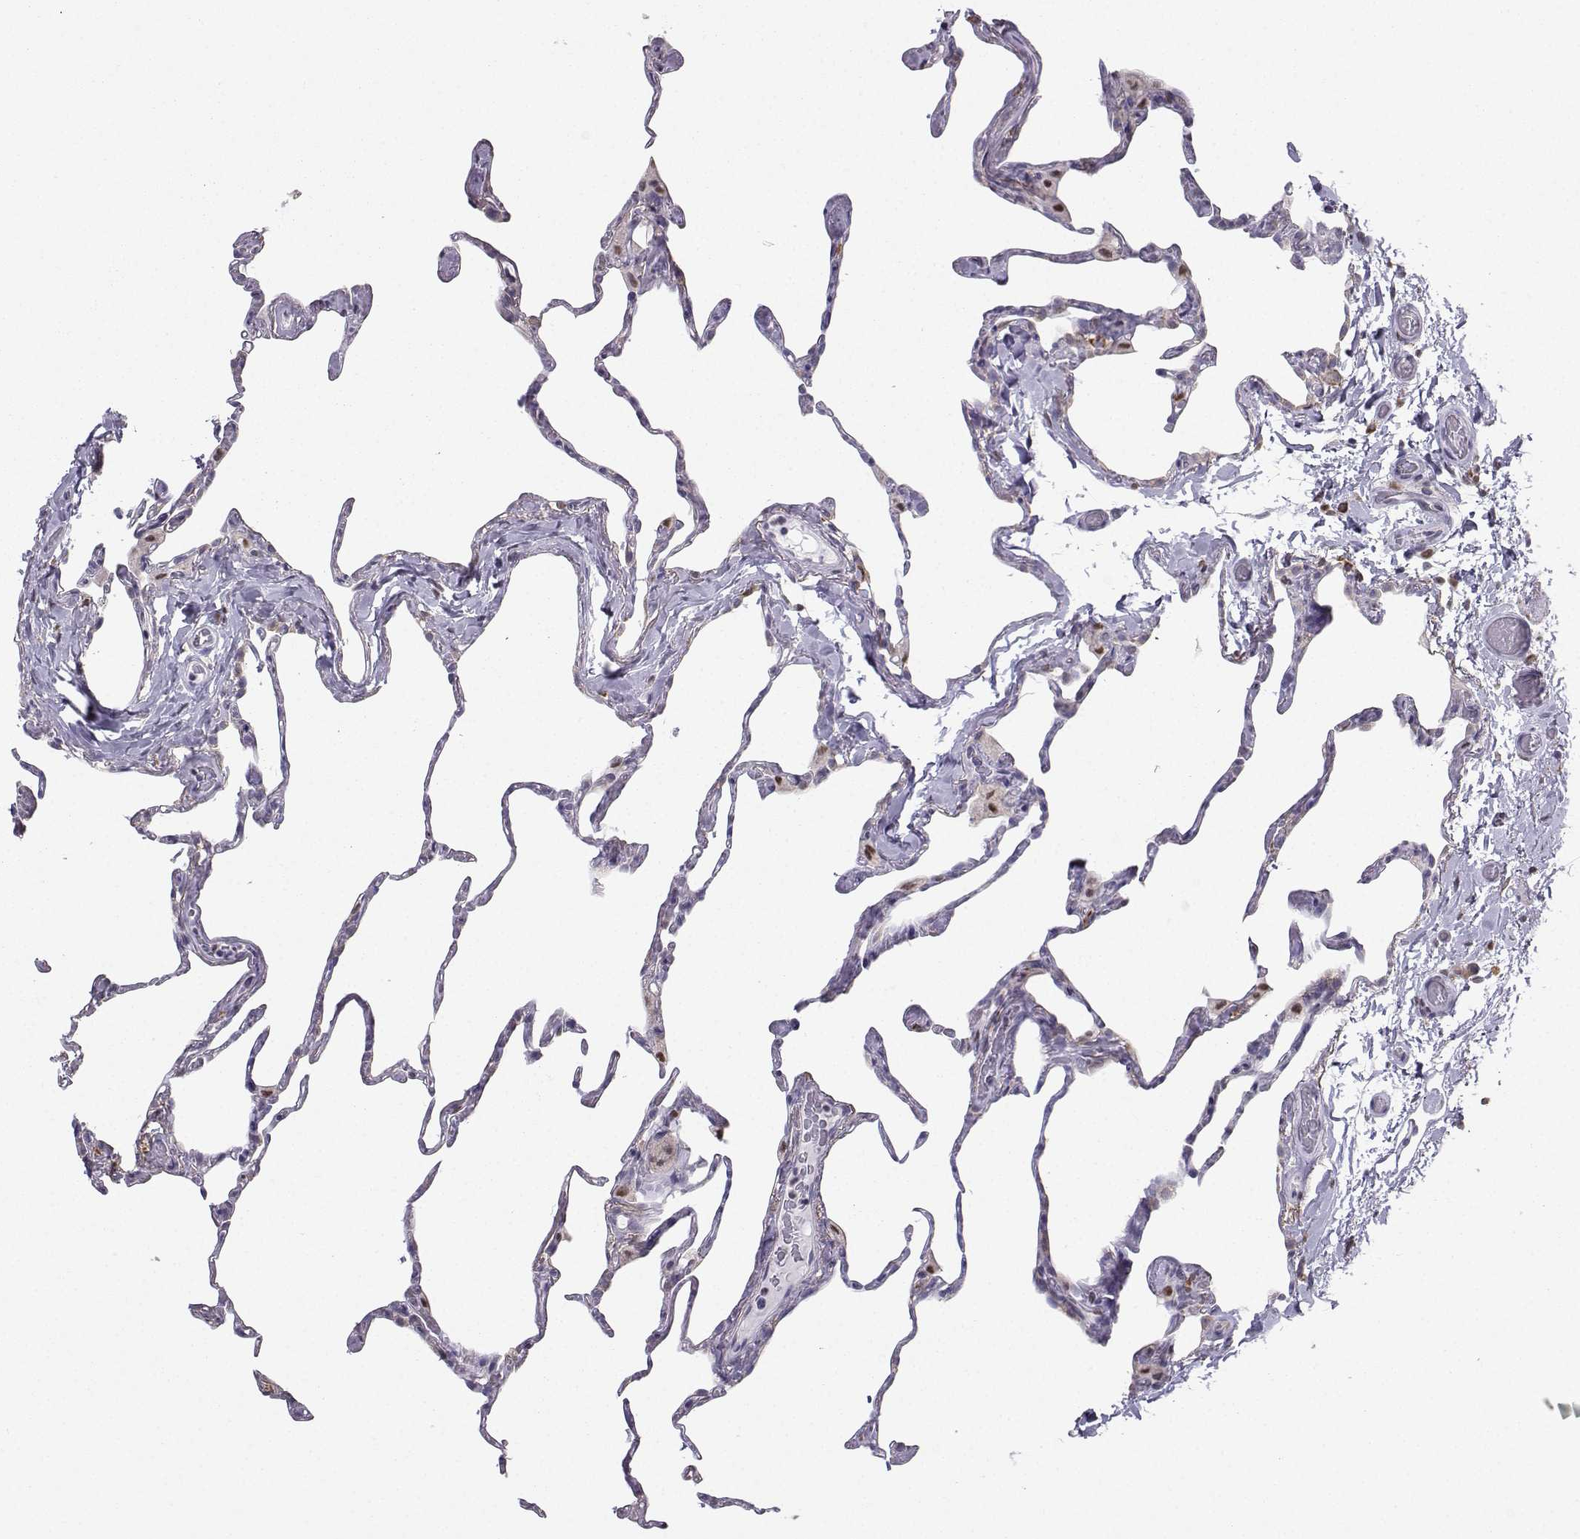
{"staining": {"intensity": "negative", "quantity": "none", "location": "none"}, "tissue": "lung", "cell_type": "Alveolar cells", "image_type": "normal", "snomed": [{"axis": "morphology", "description": "Normal tissue, NOS"}, {"axis": "topography", "description": "Lung"}], "caption": "IHC photomicrograph of normal human lung stained for a protein (brown), which shows no positivity in alveolar cells.", "gene": "DCLK3", "patient": {"sex": "male", "age": 65}}